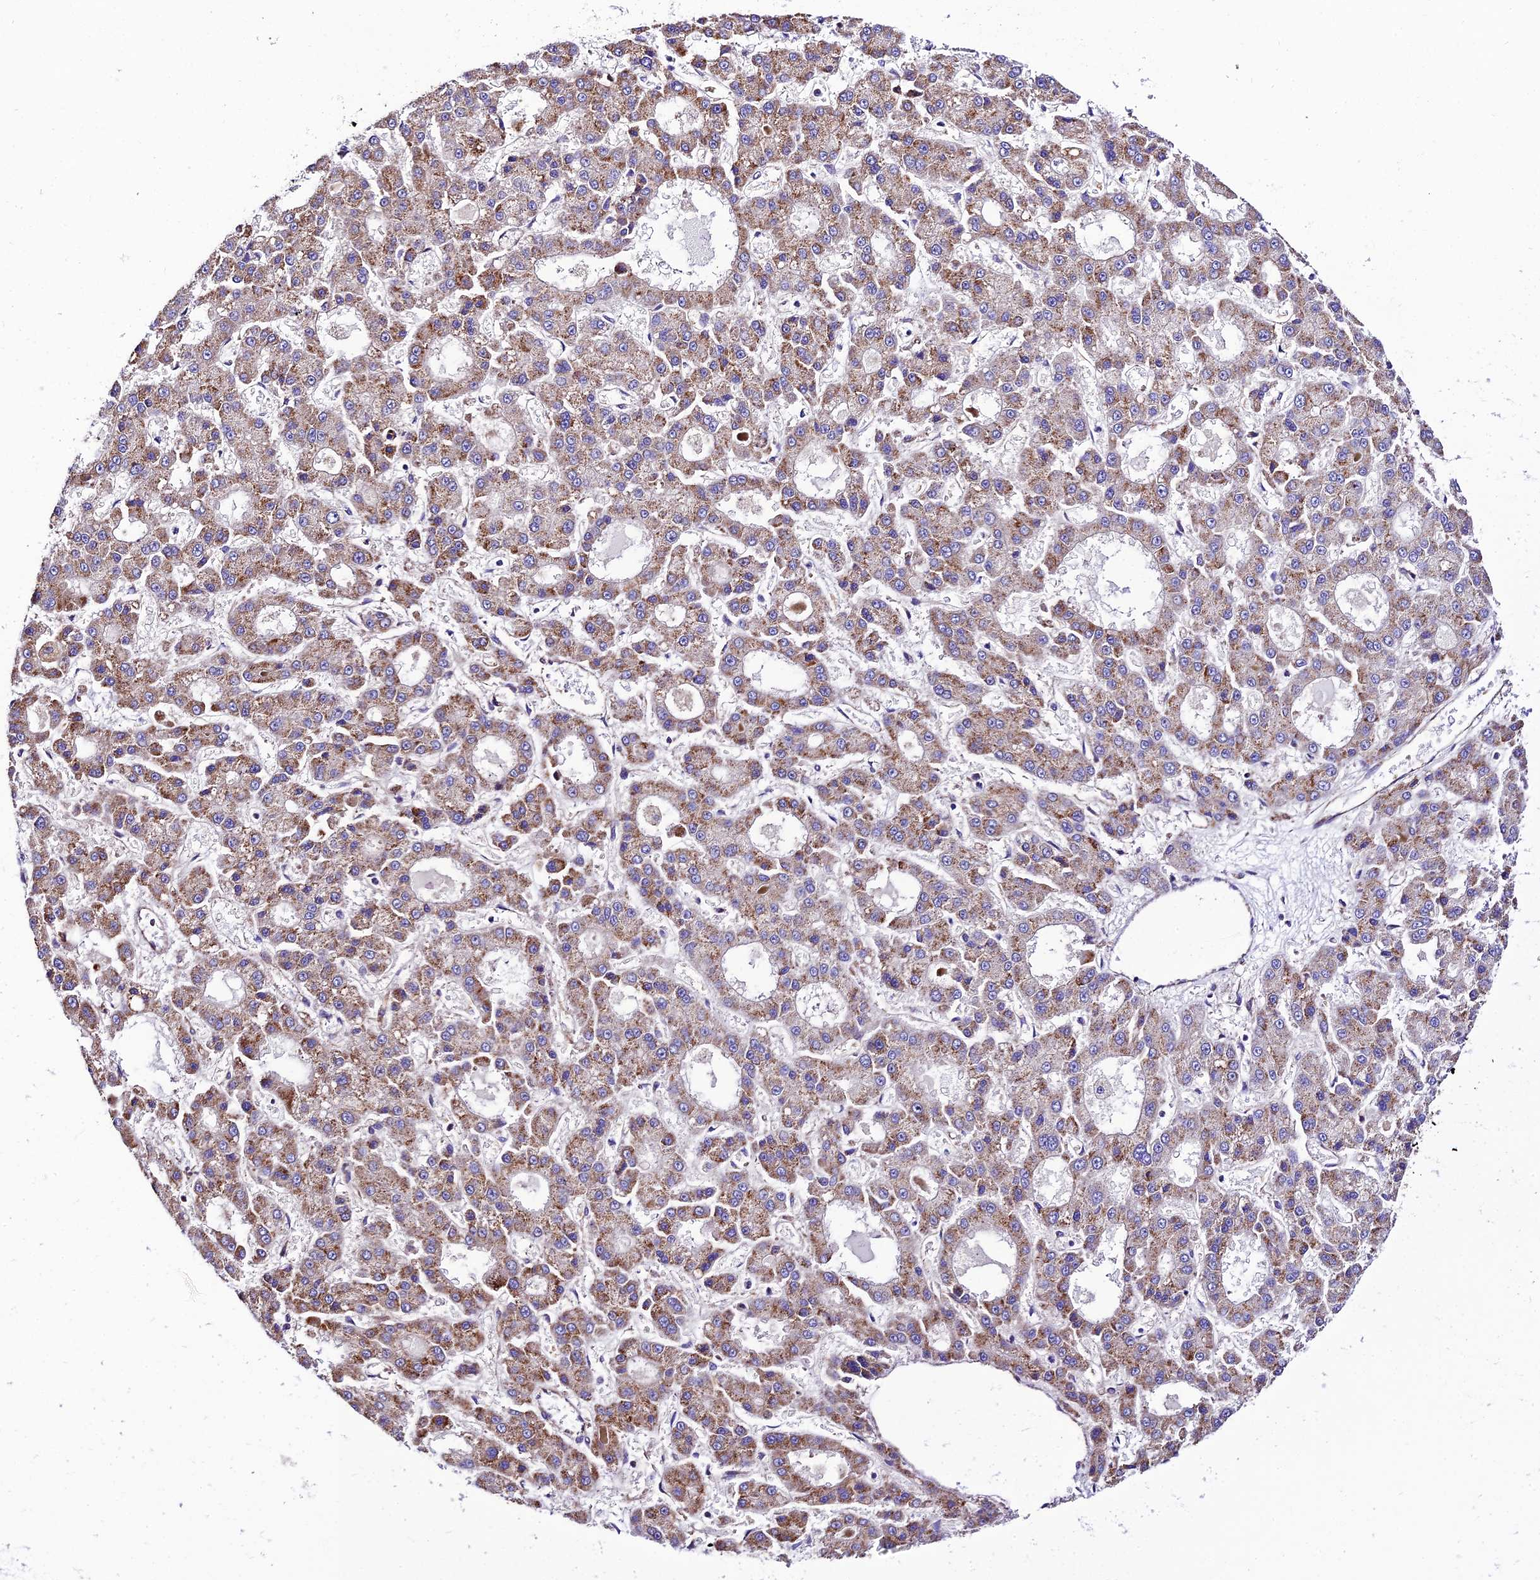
{"staining": {"intensity": "moderate", "quantity": ">75%", "location": "cytoplasmic/membranous"}, "tissue": "liver cancer", "cell_type": "Tumor cells", "image_type": "cancer", "snomed": [{"axis": "morphology", "description": "Carcinoma, Hepatocellular, NOS"}, {"axis": "topography", "description": "Liver"}], "caption": "Human liver hepatocellular carcinoma stained with a brown dye exhibits moderate cytoplasmic/membranous positive expression in about >75% of tumor cells.", "gene": "VPS13C", "patient": {"sex": "male", "age": 70}}